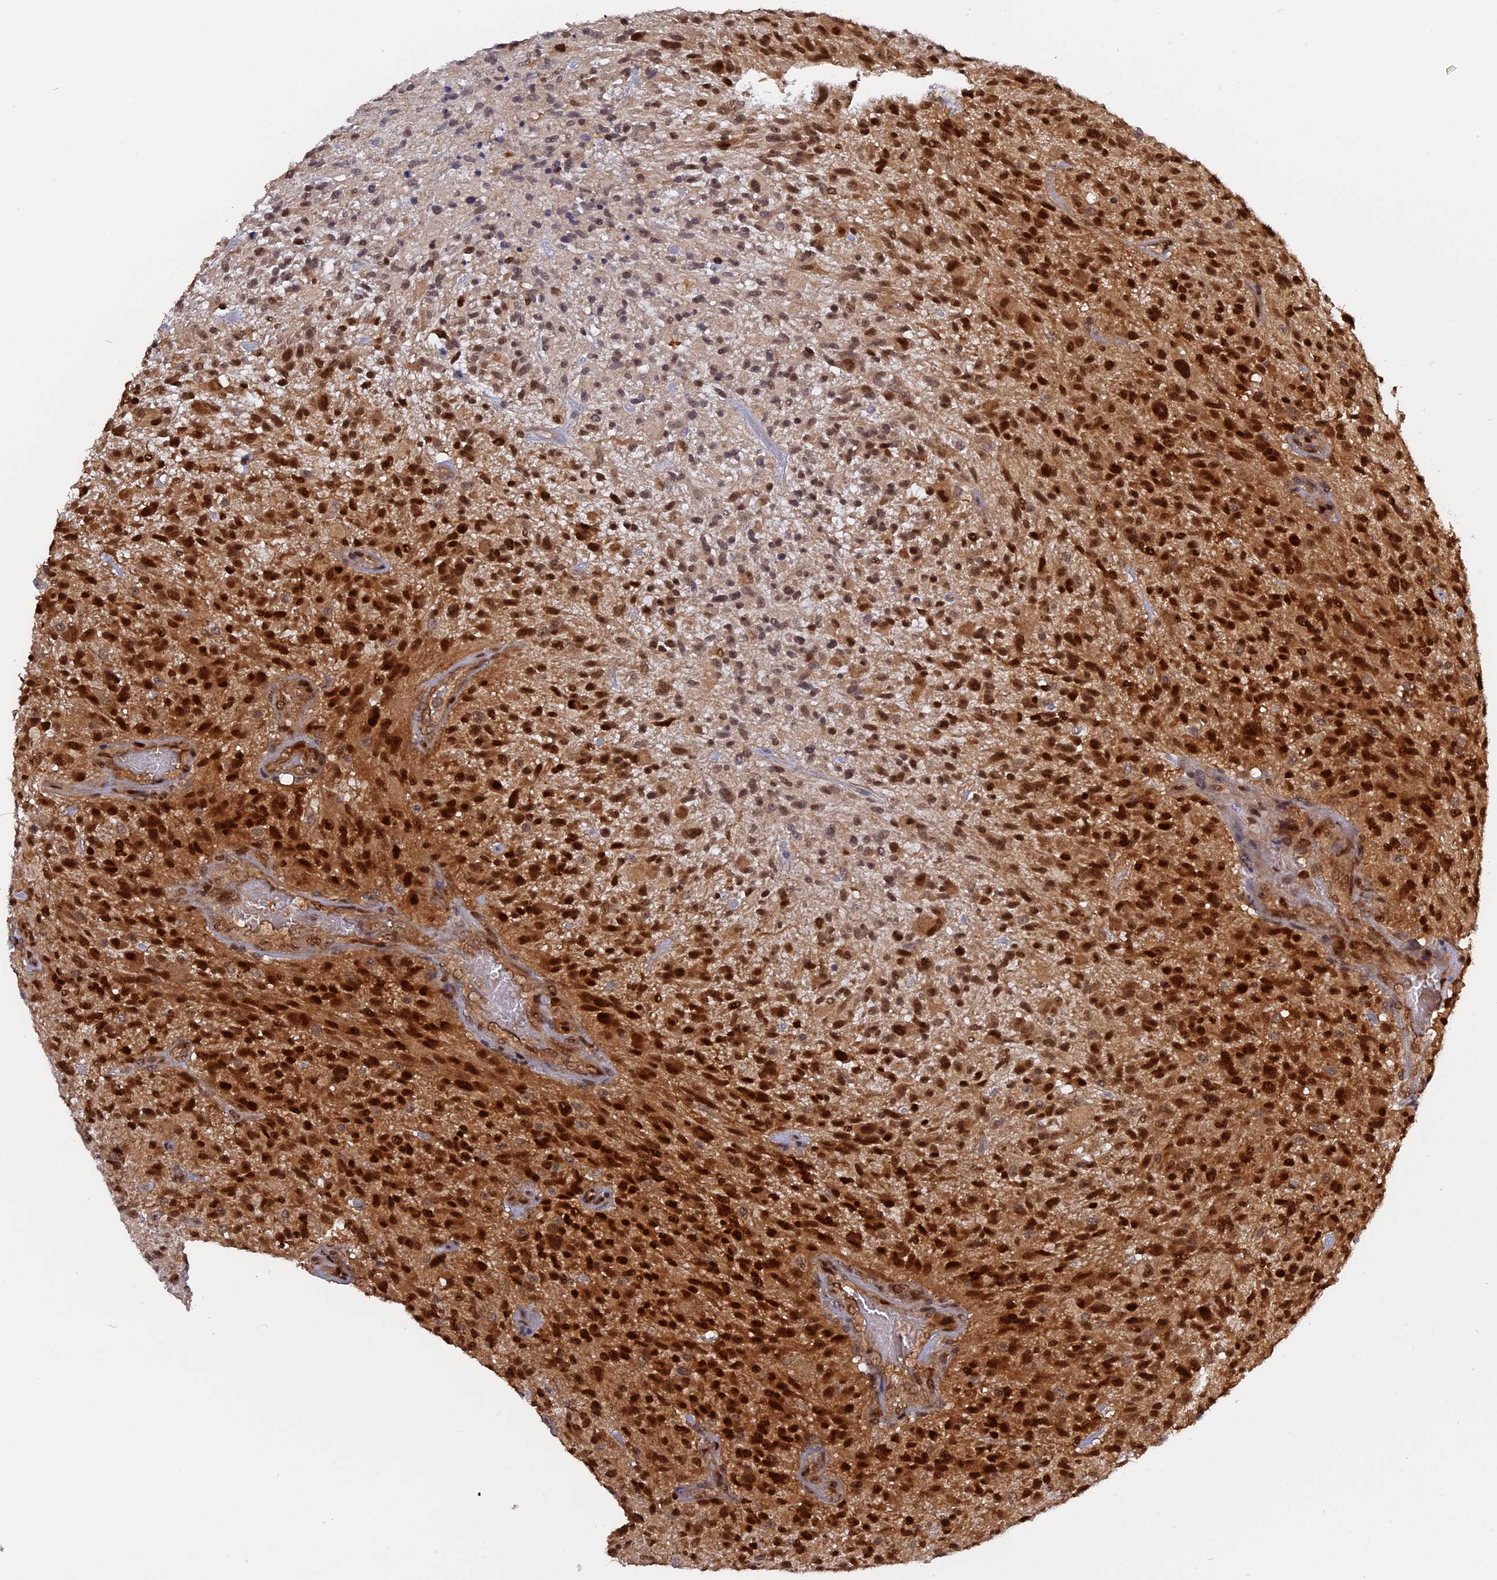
{"staining": {"intensity": "strong", "quantity": ">75%", "location": "cytoplasmic/membranous,nuclear"}, "tissue": "glioma", "cell_type": "Tumor cells", "image_type": "cancer", "snomed": [{"axis": "morphology", "description": "Glioma, malignant, High grade"}, {"axis": "topography", "description": "Brain"}], "caption": "An immunohistochemistry histopathology image of tumor tissue is shown. Protein staining in brown labels strong cytoplasmic/membranous and nuclear positivity in glioma within tumor cells. The staining is performed using DAB (3,3'-diaminobenzidine) brown chromogen to label protein expression. The nuclei are counter-stained blue using hematoxylin.", "gene": "ZNF428", "patient": {"sex": "male", "age": 47}}